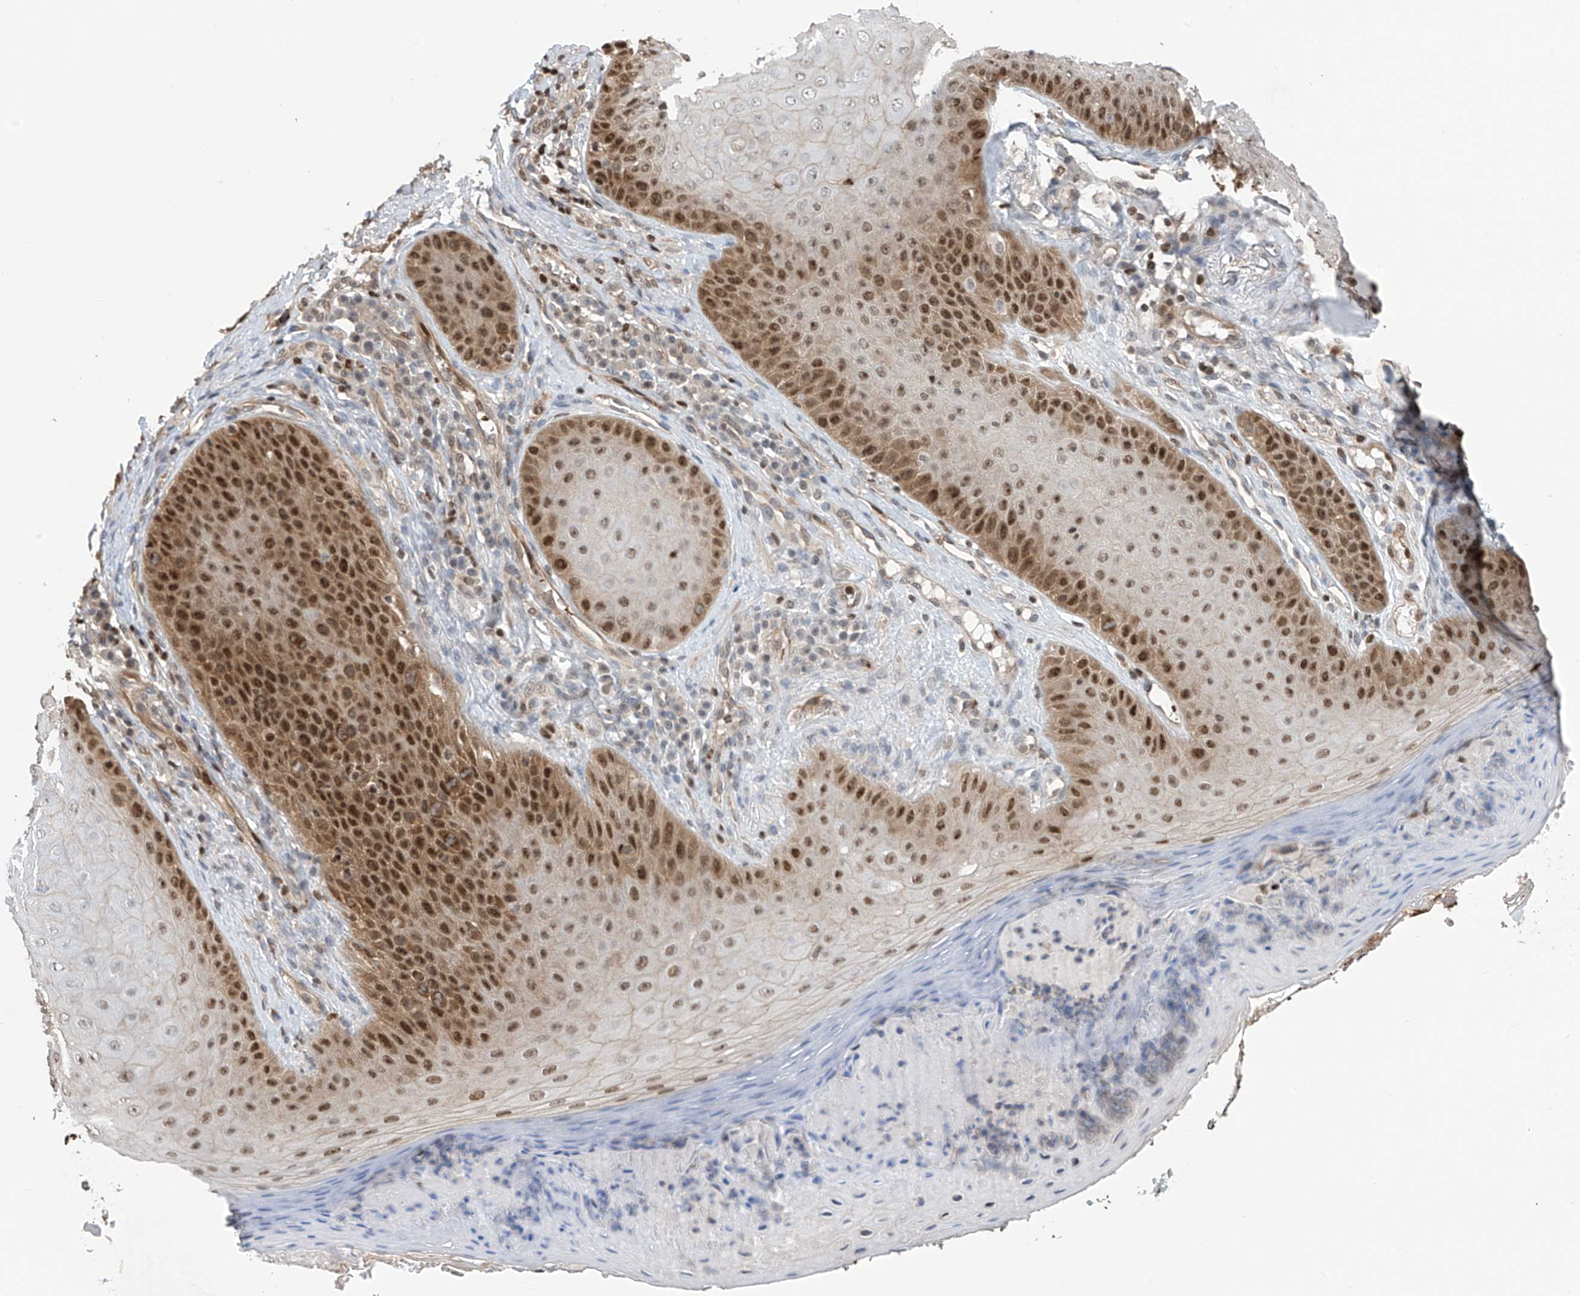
{"staining": {"intensity": "moderate", "quantity": ">75%", "location": "cytoplasmic/membranous,nuclear"}, "tissue": "skin", "cell_type": "Fibroblasts", "image_type": "normal", "snomed": [{"axis": "morphology", "description": "Normal tissue, NOS"}, {"axis": "topography", "description": "Skin"}], "caption": "Skin stained with immunohistochemistry (IHC) demonstrates moderate cytoplasmic/membranous,nuclear expression in approximately >75% of fibroblasts. The staining was performed using DAB to visualize the protein expression in brown, while the nuclei were stained in blue with hematoxylin (Magnification: 20x).", "gene": "DNAJC9", "patient": {"sex": "male", "age": 57}}